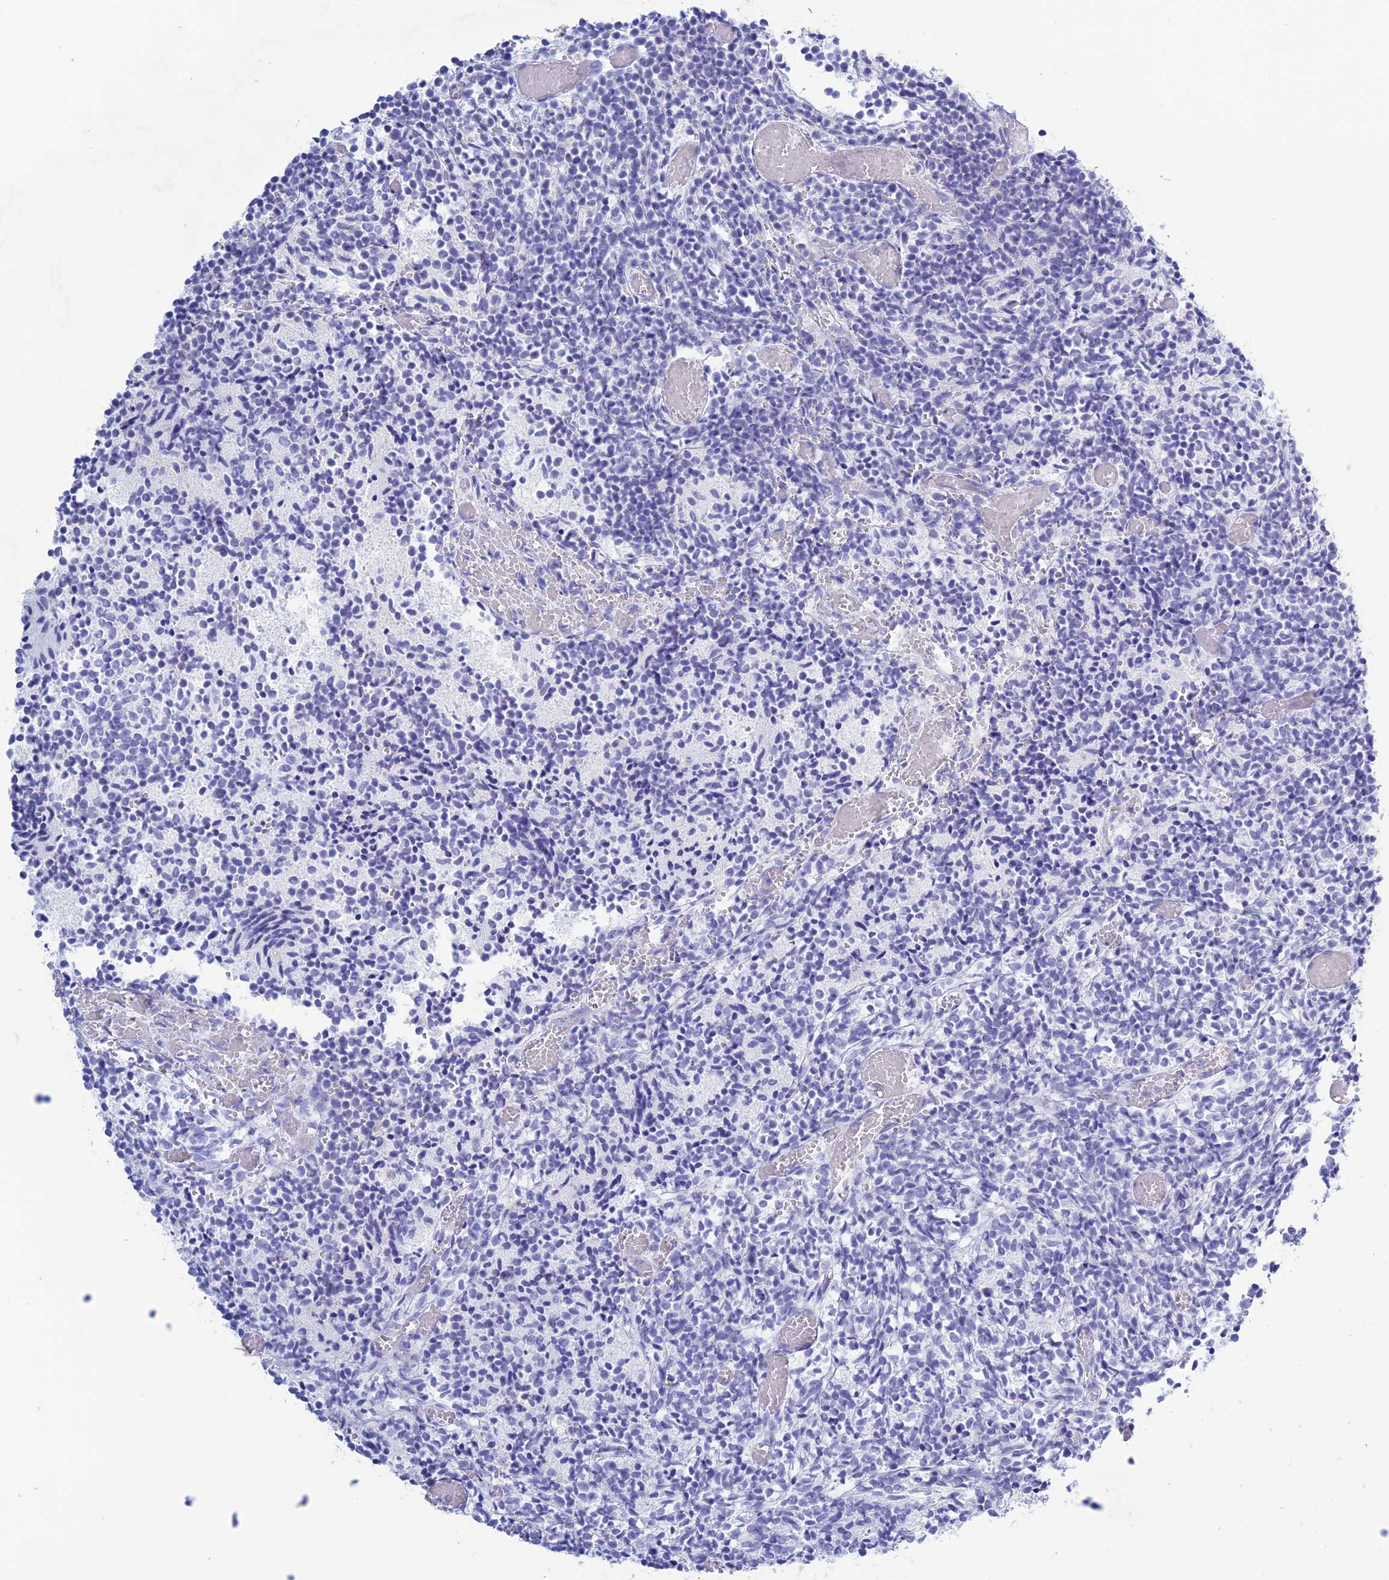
{"staining": {"intensity": "negative", "quantity": "none", "location": "none"}, "tissue": "glioma", "cell_type": "Tumor cells", "image_type": "cancer", "snomed": [{"axis": "morphology", "description": "Glioma, malignant, Low grade"}, {"axis": "topography", "description": "Brain"}], "caption": "Immunohistochemical staining of human malignant glioma (low-grade) reveals no significant staining in tumor cells.", "gene": "LHFPL2", "patient": {"sex": "female", "age": 1}}